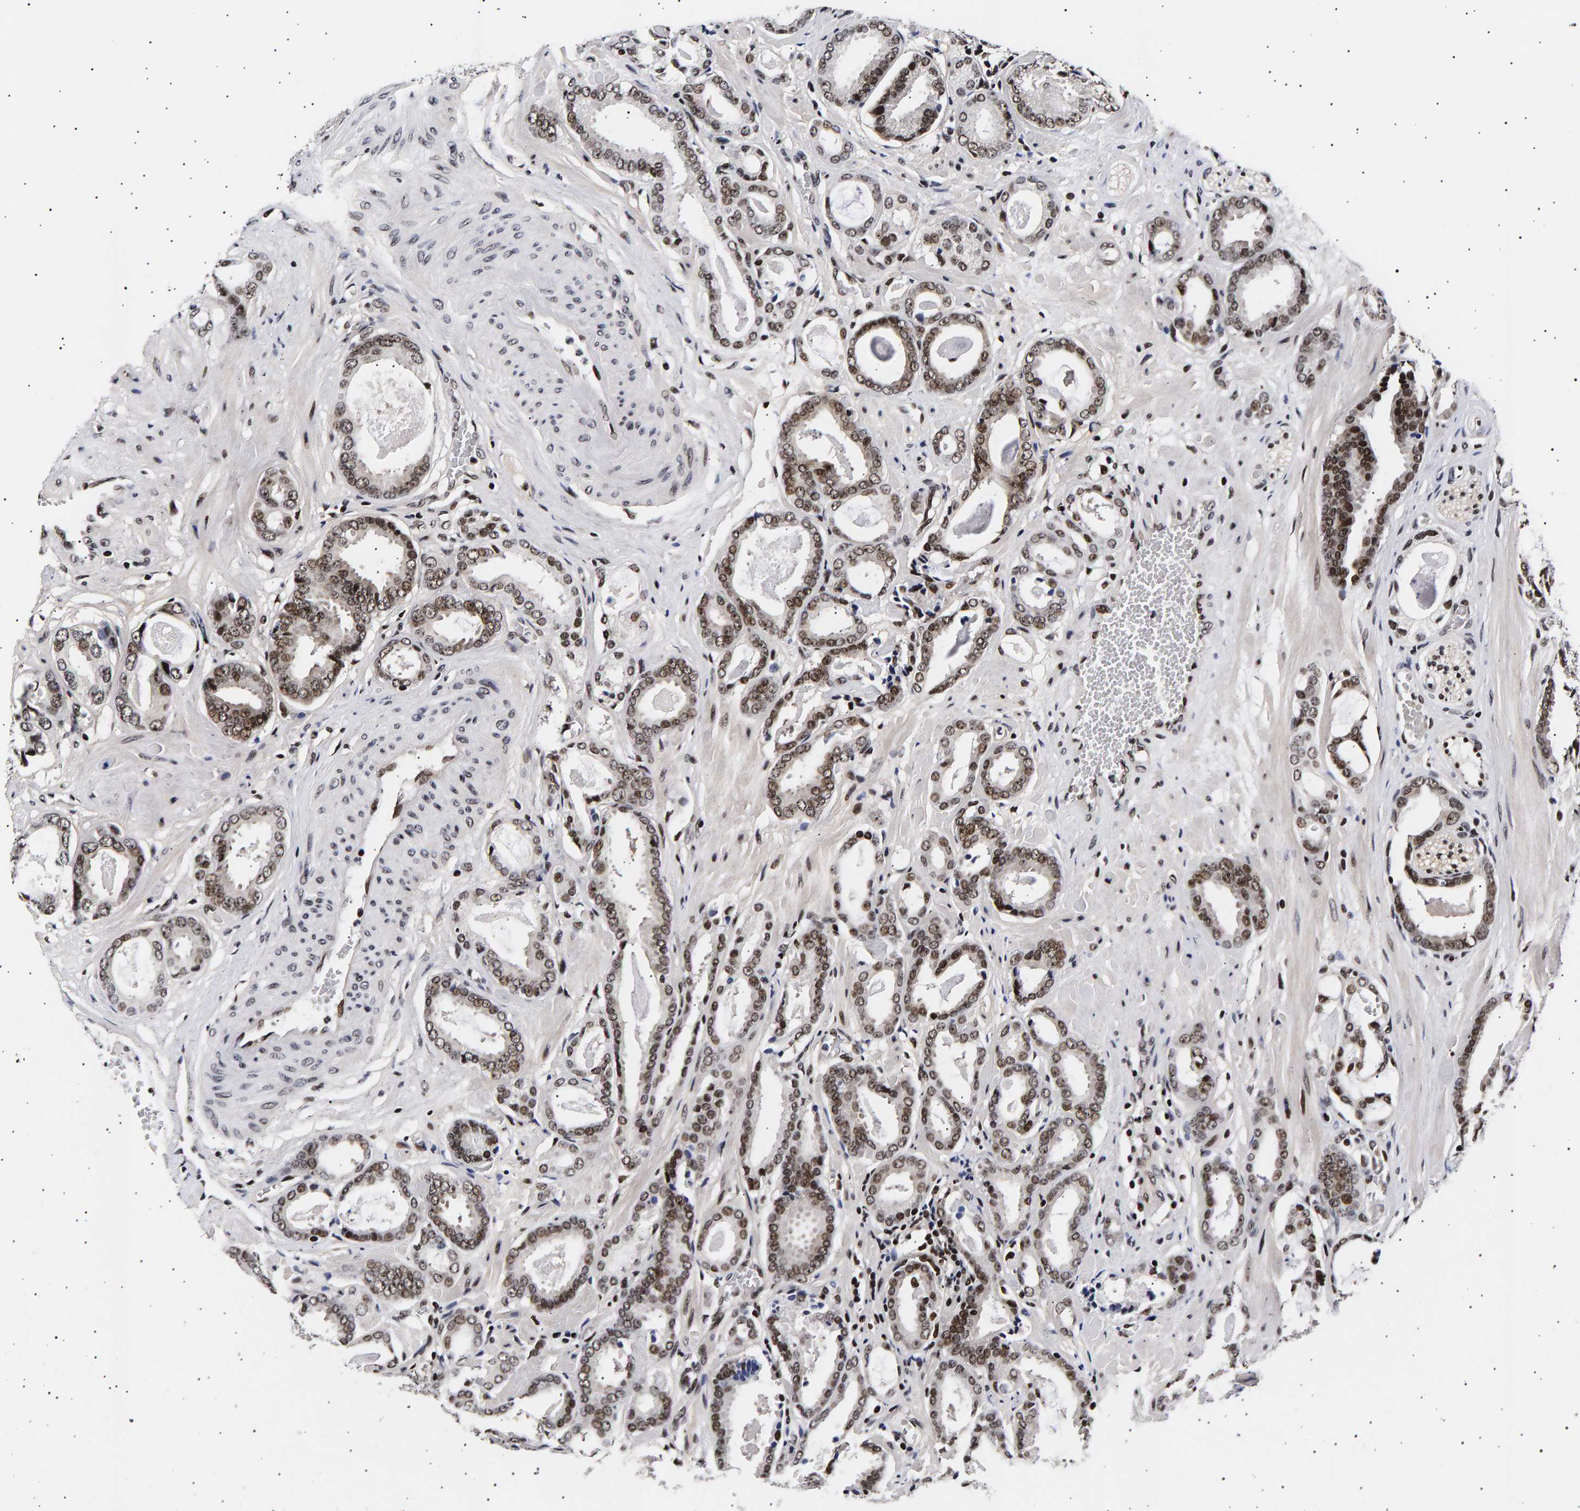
{"staining": {"intensity": "moderate", "quantity": ">75%", "location": "nuclear"}, "tissue": "prostate cancer", "cell_type": "Tumor cells", "image_type": "cancer", "snomed": [{"axis": "morphology", "description": "Adenocarcinoma, Low grade"}, {"axis": "topography", "description": "Prostate"}], "caption": "Immunohistochemistry (IHC) (DAB) staining of human prostate cancer (low-grade adenocarcinoma) displays moderate nuclear protein expression in about >75% of tumor cells.", "gene": "ANKRD40", "patient": {"sex": "male", "age": 53}}